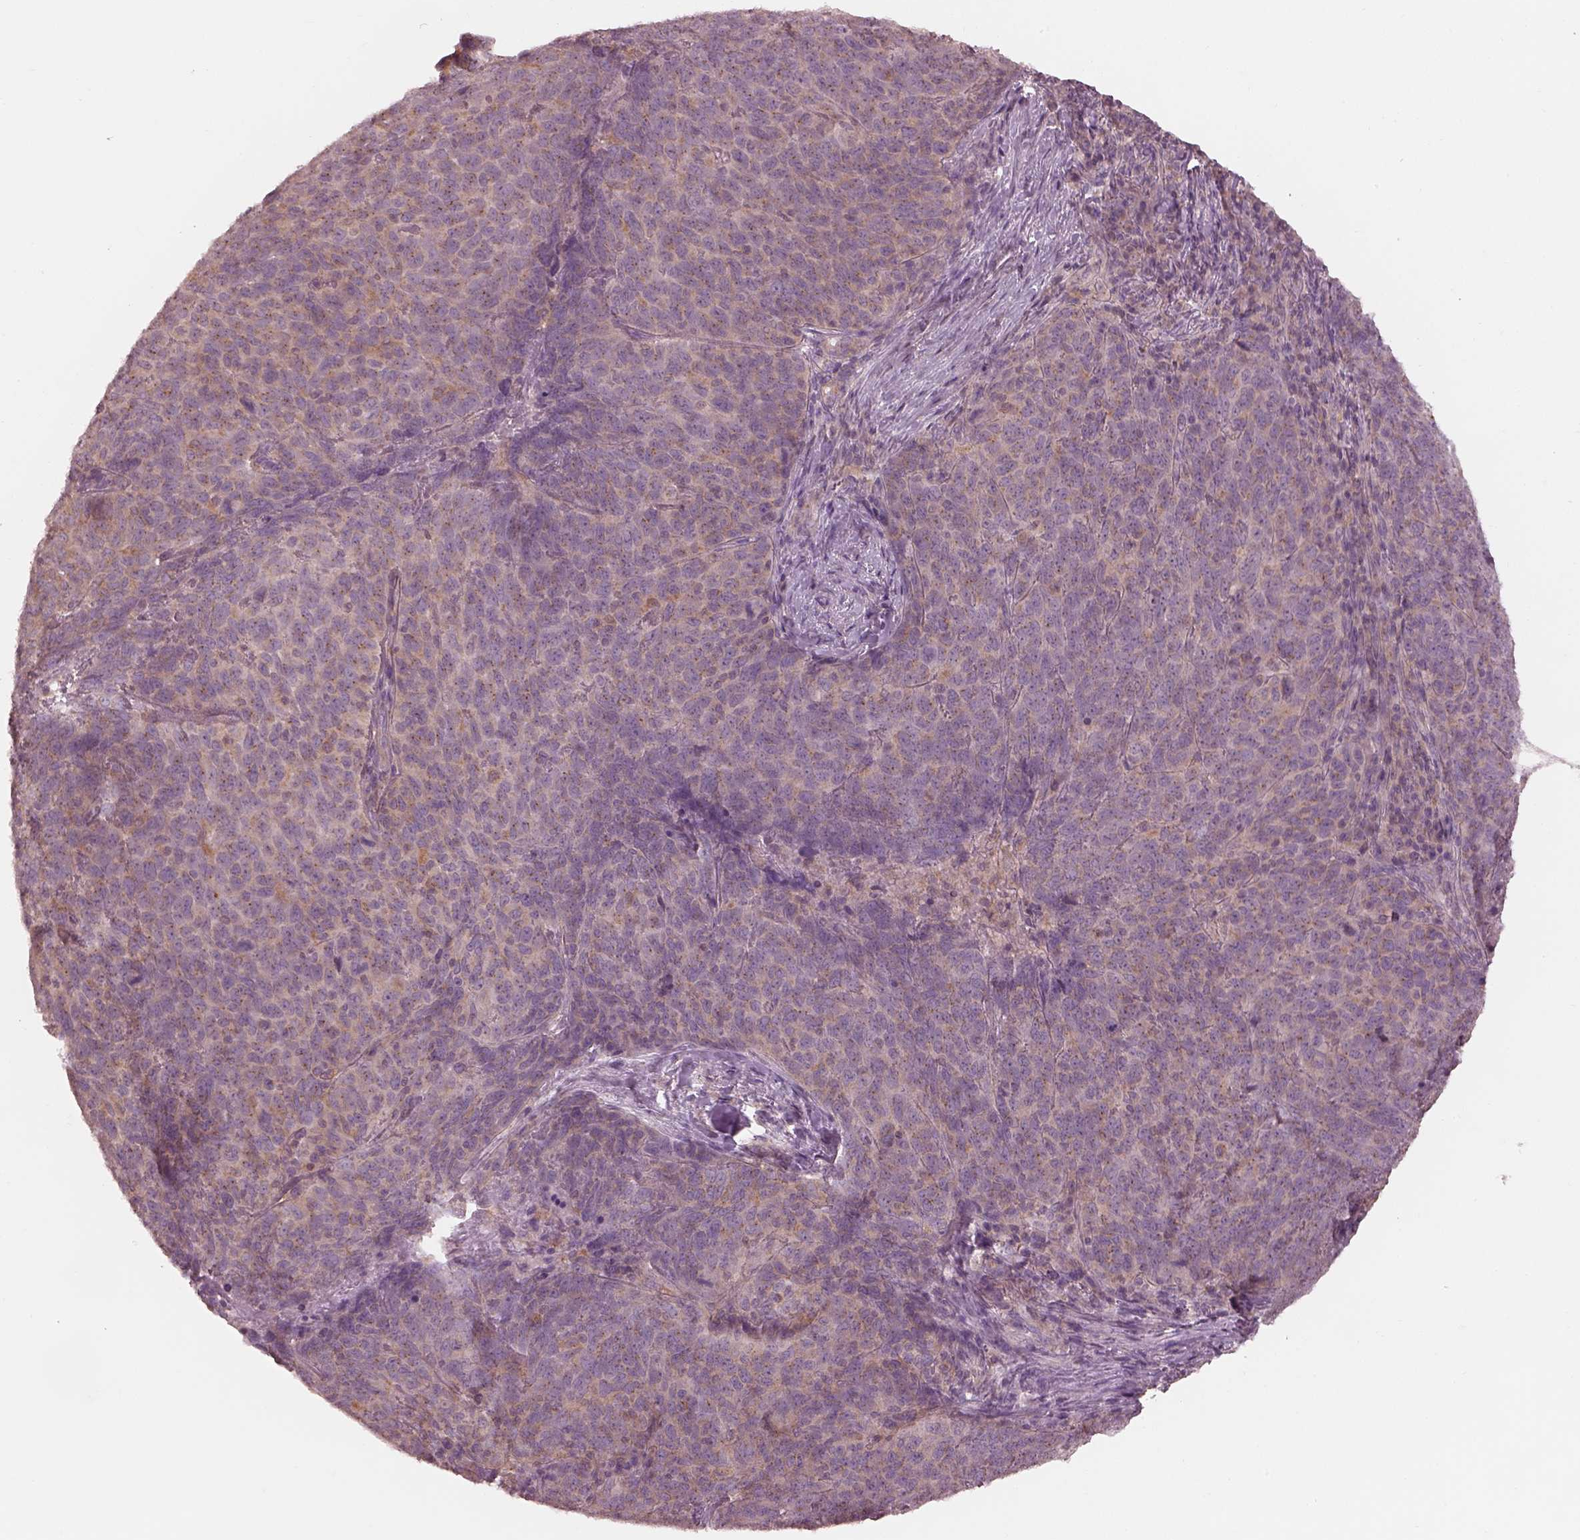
{"staining": {"intensity": "weak", "quantity": ">75%", "location": "cytoplasmic/membranous"}, "tissue": "skin cancer", "cell_type": "Tumor cells", "image_type": "cancer", "snomed": [{"axis": "morphology", "description": "Squamous cell carcinoma, NOS"}, {"axis": "topography", "description": "Skin"}, {"axis": "topography", "description": "Anal"}], "caption": "This image demonstrates squamous cell carcinoma (skin) stained with immunohistochemistry to label a protein in brown. The cytoplasmic/membranous of tumor cells show weak positivity for the protein. Nuclei are counter-stained blue.", "gene": "PRKACG", "patient": {"sex": "female", "age": 51}}